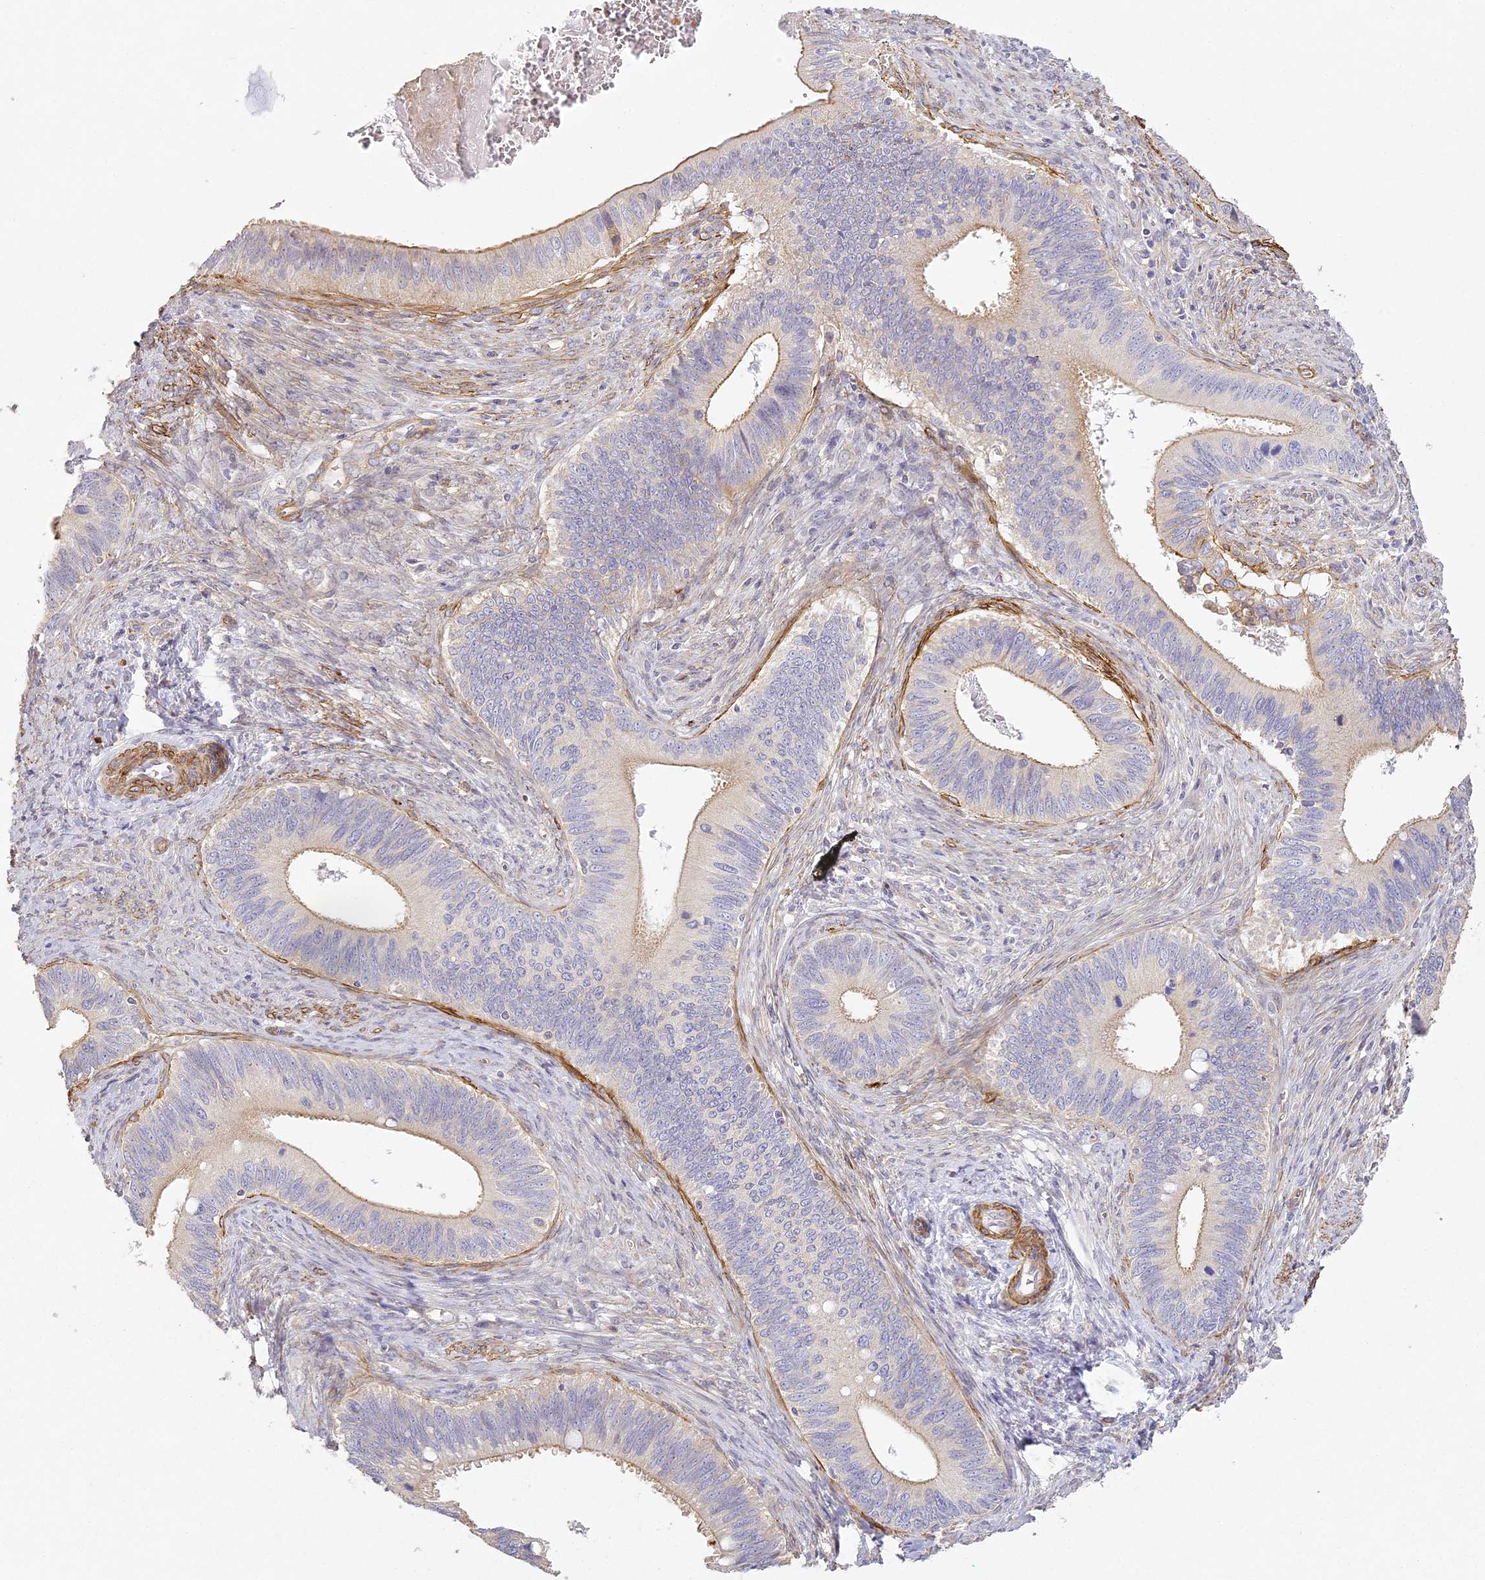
{"staining": {"intensity": "weak", "quantity": "<25%", "location": "cytoplasmic/membranous"}, "tissue": "cervical cancer", "cell_type": "Tumor cells", "image_type": "cancer", "snomed": [{"axis": "morphology", "description": "Adenocarcinoma, NOS"}, {"axis": "topography", "description": "Cervix"}], "caption": "Adenocarcinoma (cervical) was stained to show a protein in brown. There is no significant positivity in tumor cells.", "gene": "MED28", "patient": {"sex": "female", "age": 42}}